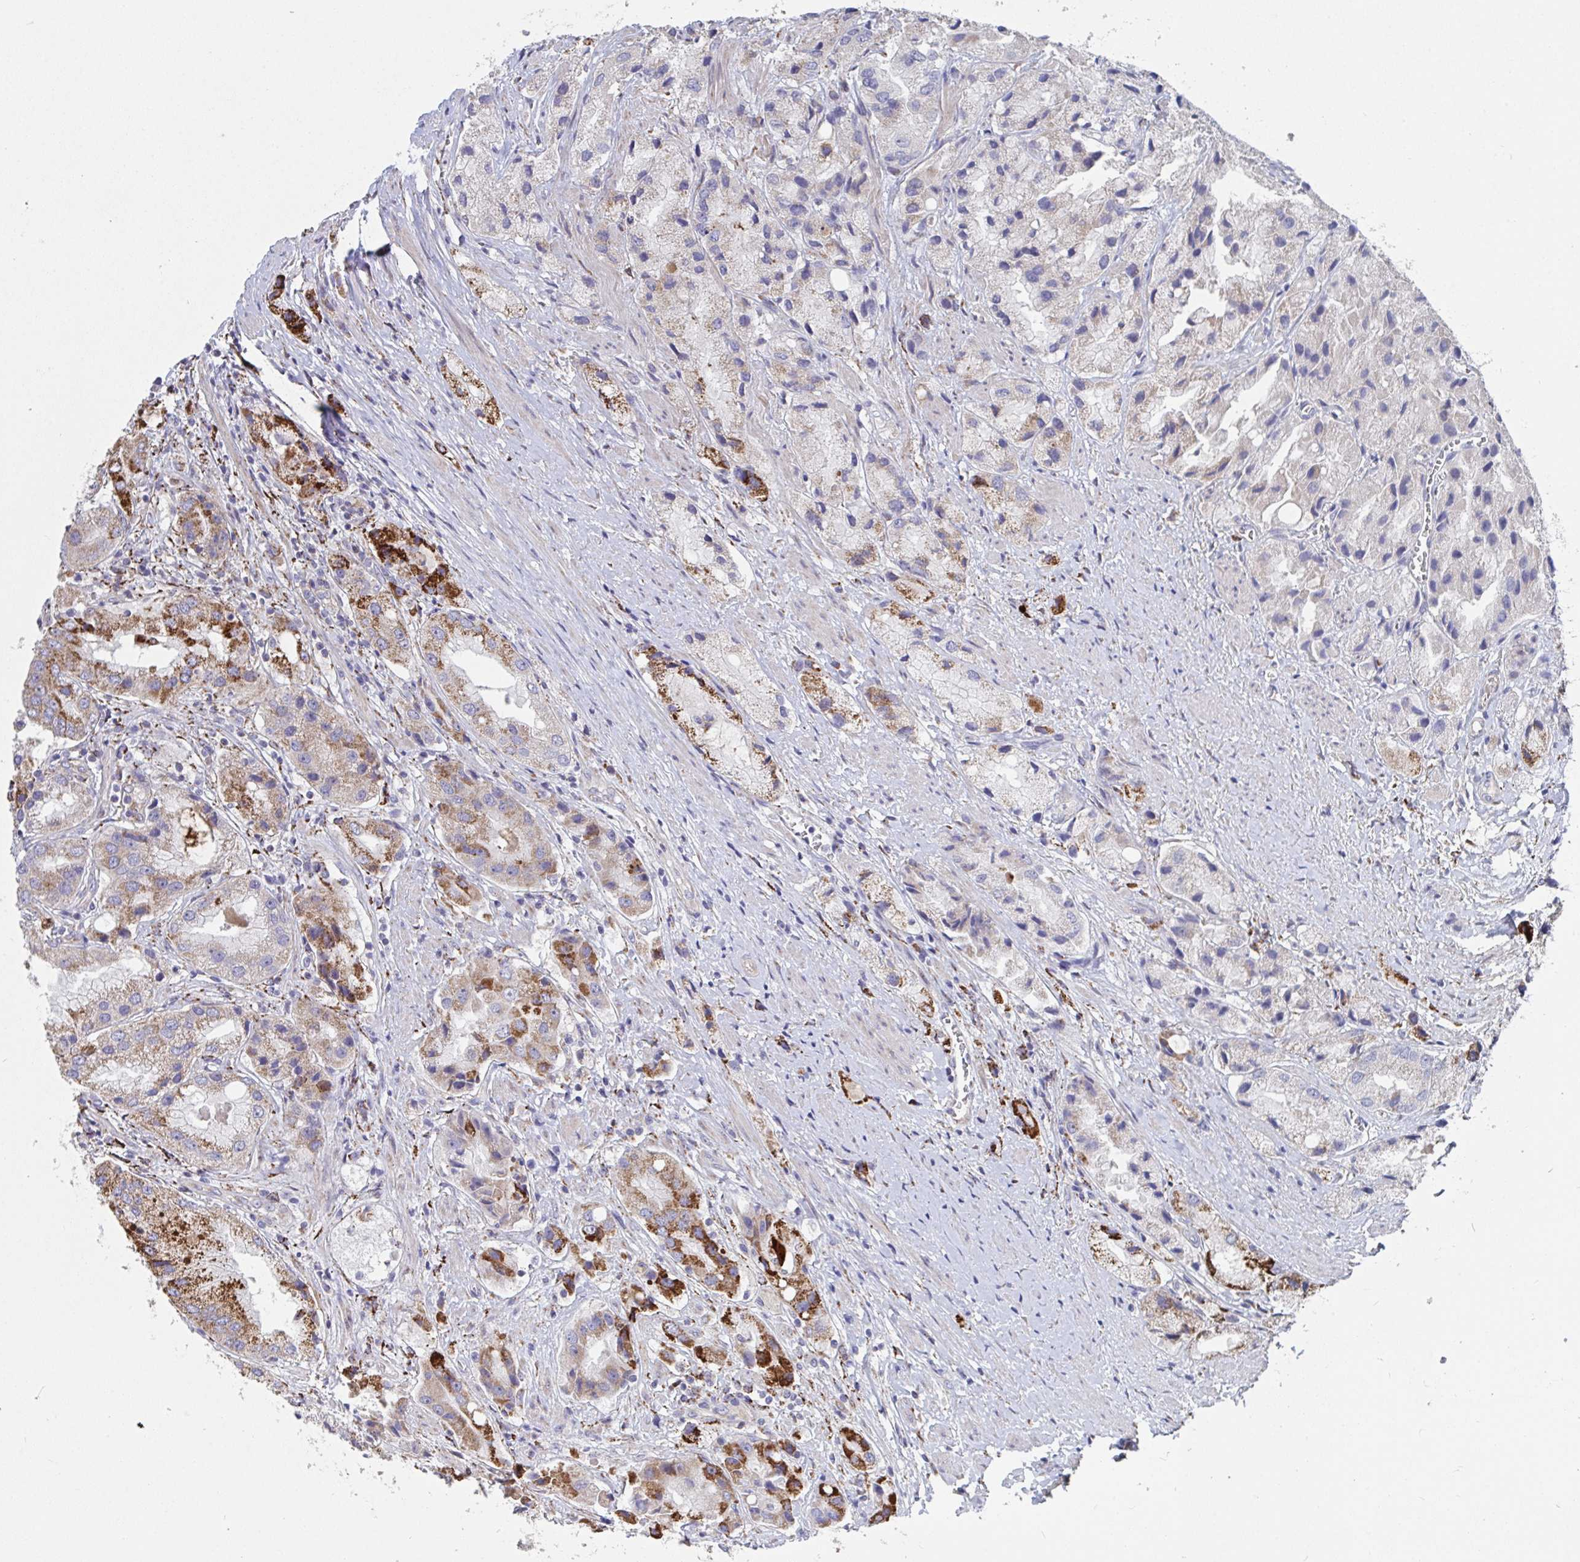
{"staining": {"intensity": "strong", "quantity": "25%-75%", "location": "cytoplasmic/membranous"}, "tissue": "prostate cancer", "cell_type": "Tumor cells", "image_type": "cancer", "snomed": [{"axis": "morphology", "description": "Adenocarcinoma, Low grade"}, {"axis": "topography", "description": "Prostate"}], "caption": "Immunohistochemical staining of prostate cancer (low-grade adenocarcinoma) reveals strong cytoplasmic/membranous protein staining in approximately 25%-75% of tumor cells. (DAB (3,3'-diaminobenzidine) IHC with brightfield microscopy, high magnification).", "gene": "FAM156B", "patient": {"sex": "male", "age": 69}}